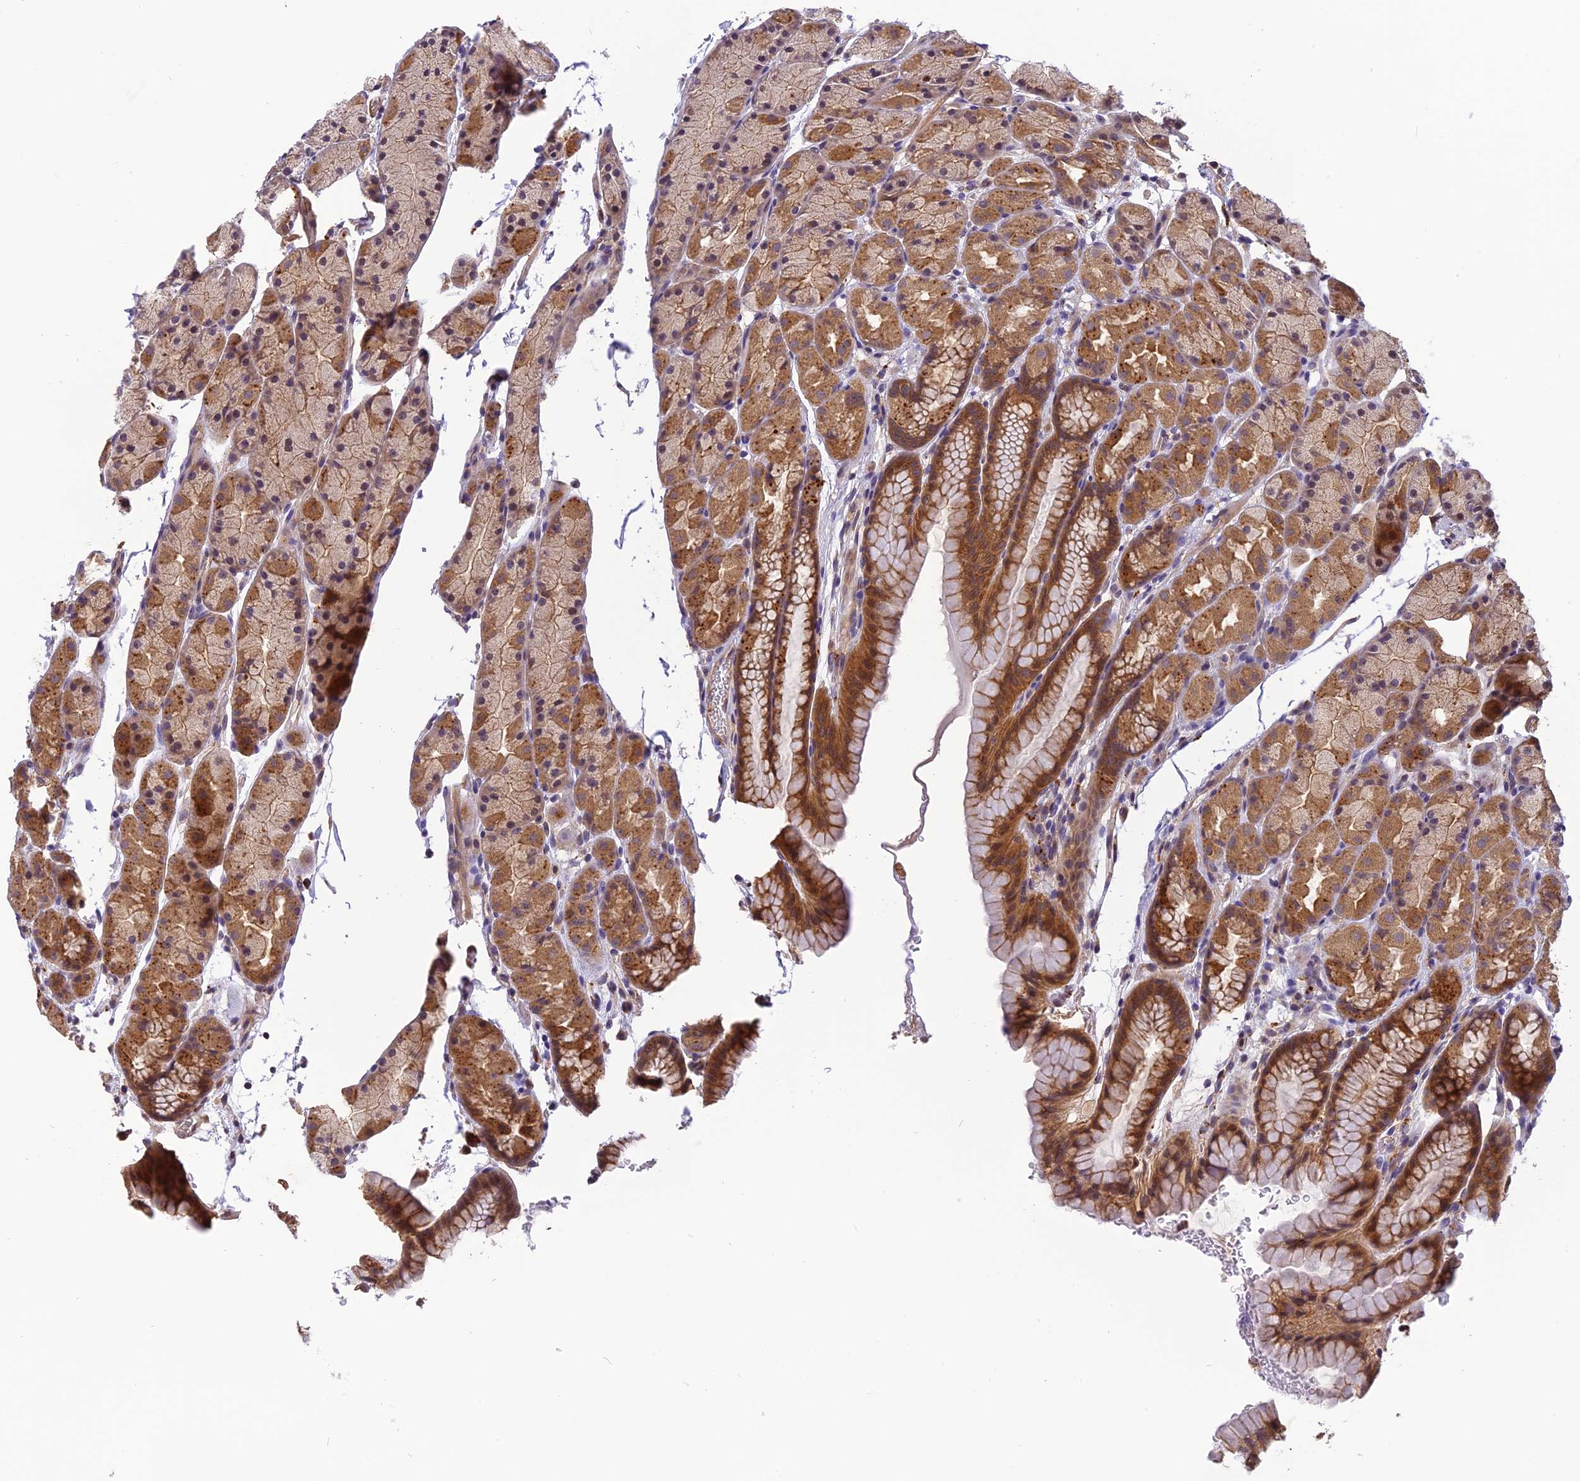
{"staining": {"intensity": "moderate", "quantity": ">75%", "location": "cytoplasmic/membranous"}, "tissue": "stomach", "cell_type": "Glandular cells", "image_type": "normal", "snomed": [{"axis": "morphology", "description": "Normal tissue, NOS"}, {"axis": "topography", "description": "Stomach, upper"}, {"axis": "topography", "description": "Stomach"}], "caption": "Protein analysis of unremarkable stomach displays moderate cytoplasmic/membranous expression in approximately >75% of glandular cells. The staining was performed using DAB (3,3'-diaminobenzidine), with brown indicating positive protein expression. Nuclei are stained blue with hematoxylin.", "gene": "FNIP2", "patient": {"sex": "male", "age": 47}}